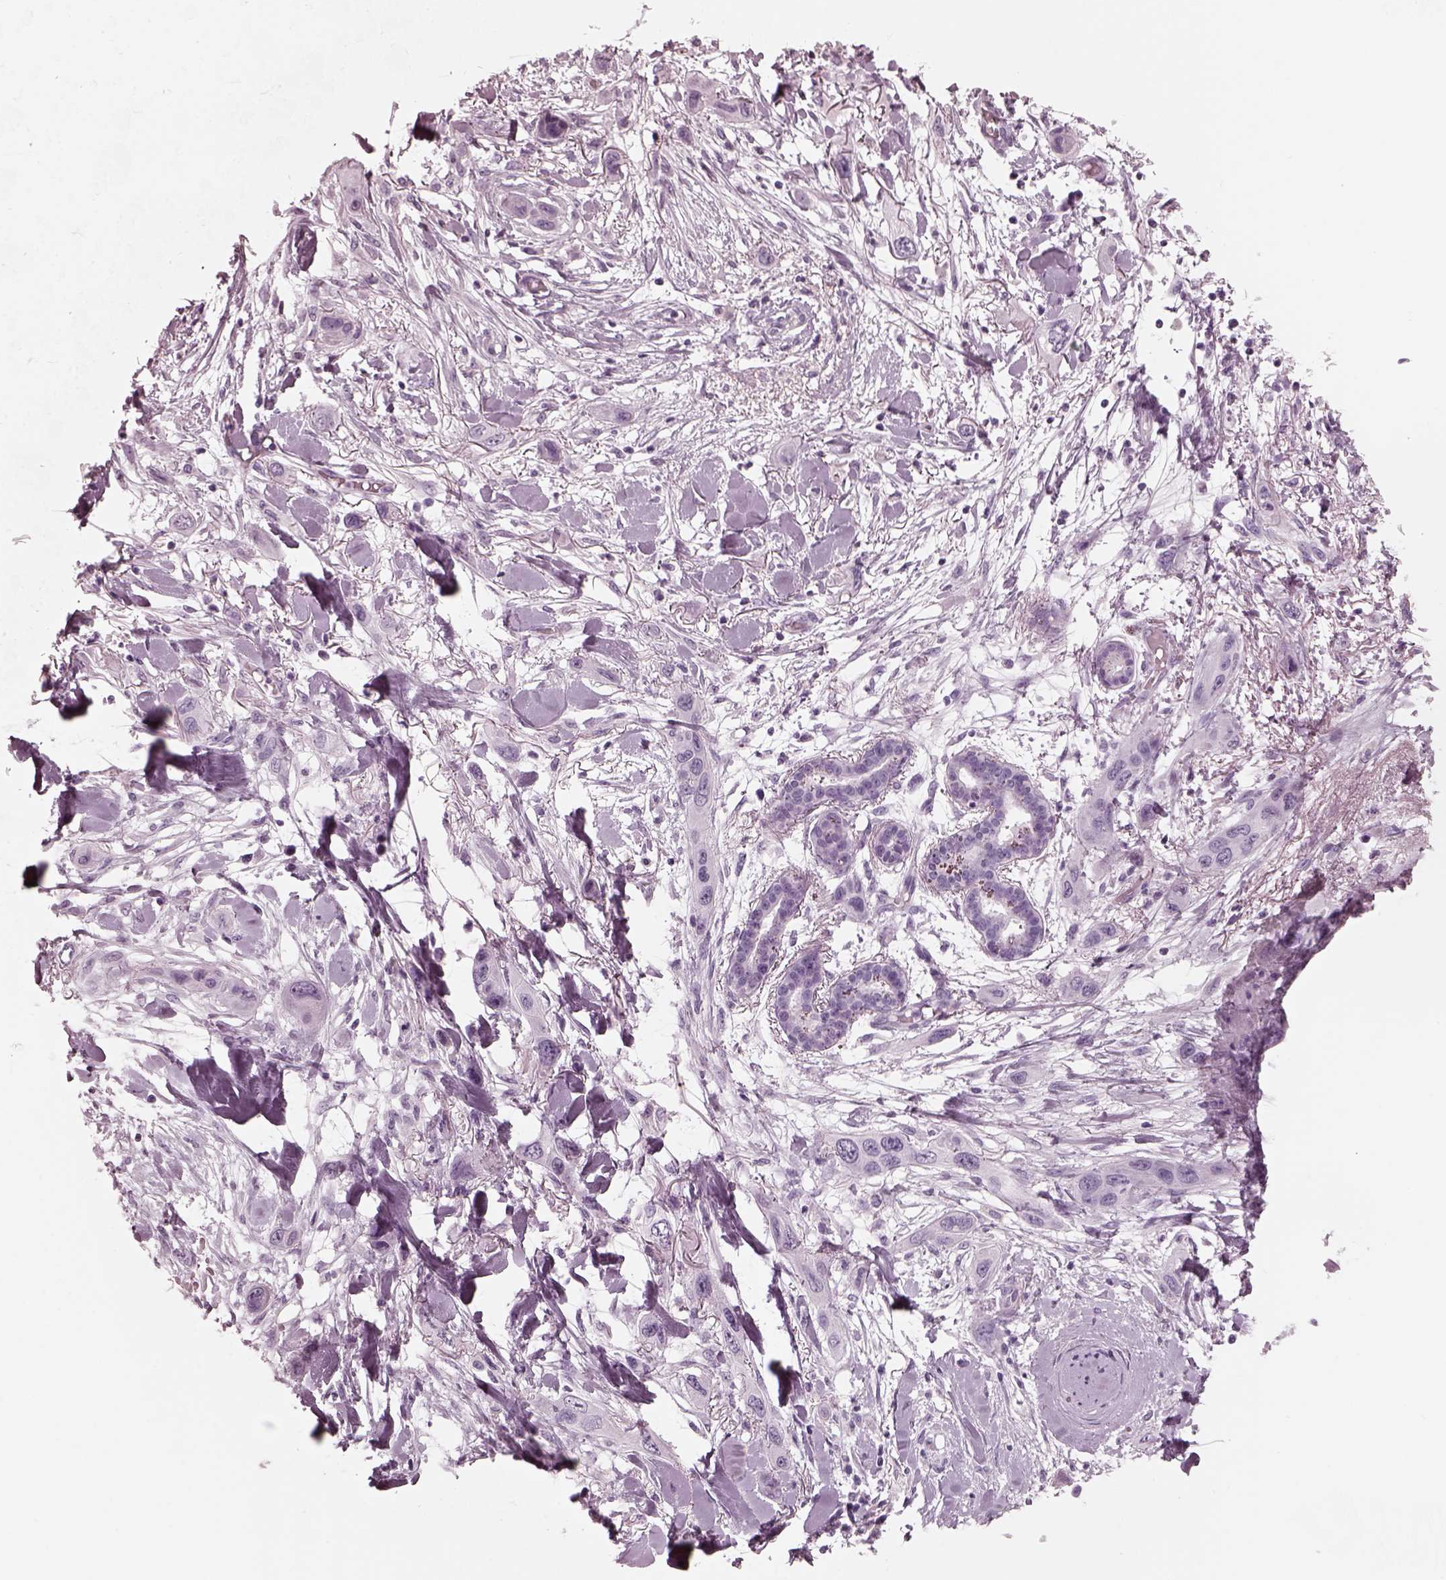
{"staining": {"intensity": "negative", "quantity": "none", "location": "none"}, "tissue": "skin cancer", "cell_type": "Tumor cells", "image_type": "cancer", "snomed": [{"axis": "morphology", "description": "Squamous cell carcinoma, NOS"}, {"axis": "topography", "description": "Skin"}], "caption": "Squamous cell carcinoma (skin) was stained to show a protein in brown. There is no significant staining in tumor cells.", "gene": "RCVRN", "patient": {"sex": "male", "age": 79}}